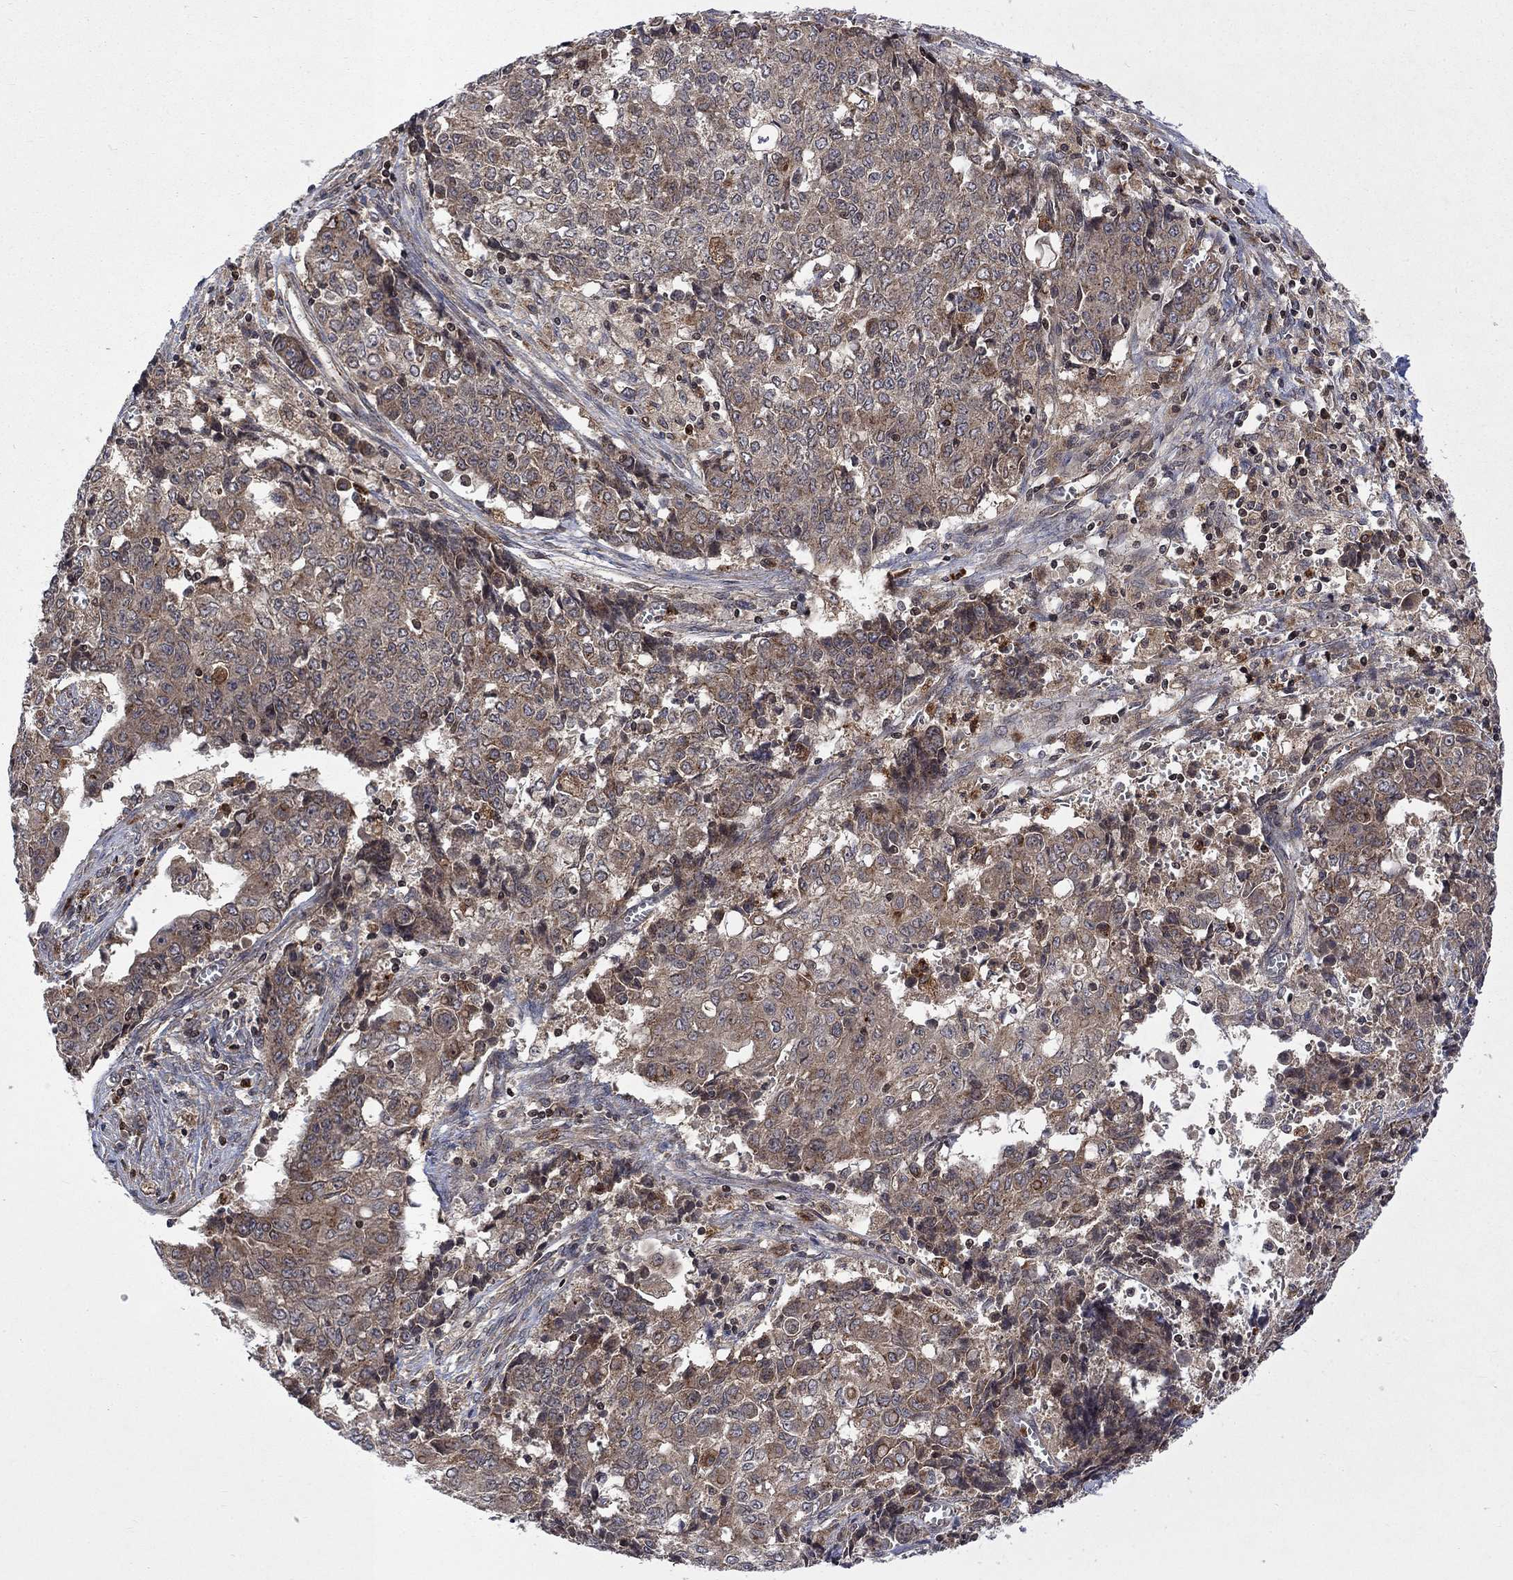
{"staining": {"intensity": "weak", "quantity": "25%-75%", "location": "cytoplasmic/membranous"}, "tissue": "ovarian cancer", "cell_type": "Tumor cells", "image_type": "cancer", "snomed": [{"axis": "morphology", "description": "Carcinoma, endometroid"}, {"axis": "topography", "description": "Ovary"}], "caption": "Immunohistochemical staining of human ovarian cancer demonstrates low levels of weak cytoplasmic/membranous protein staining in about 25%-75% of tumor cells.", "gene": "TMEM33", "patient": {"sex": "female", "age": 42}}